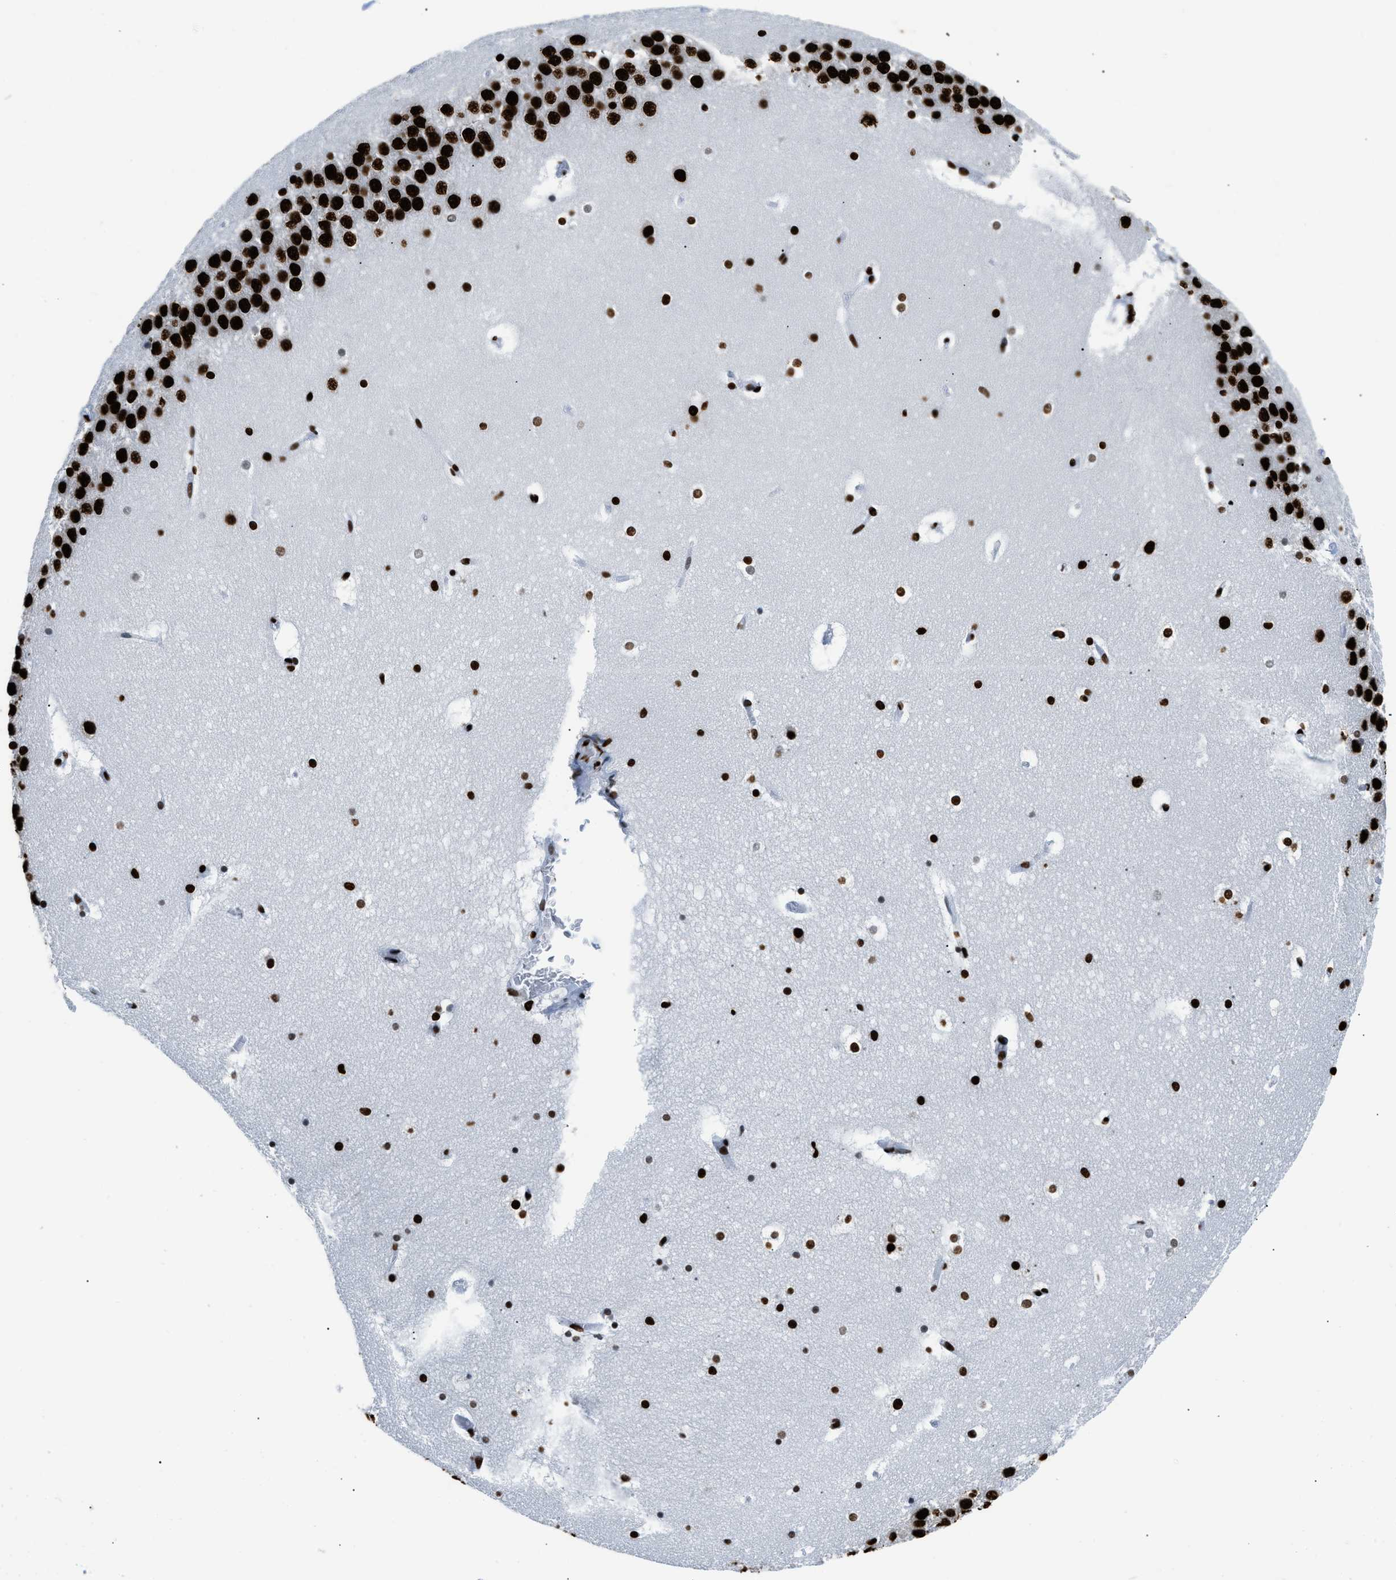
{"staining": {"intensity": "strong", "quantity": ">75%", "location": "nuclear"}, "tissue": "hippocampus", "cell_type": "Glial cells", "image_type": "normal", "snomed": [{"axis": "morphology", "description": "Normal tissue, NOS"}, {"axis": "topography", "description": "Hippocampus"}], "caption": "Strong nuclear expression is identified in about >75% of glial cells in benign hippocampus.", "gene": "HNRNPM", "patient": {"sex": "male", "age": 45}}